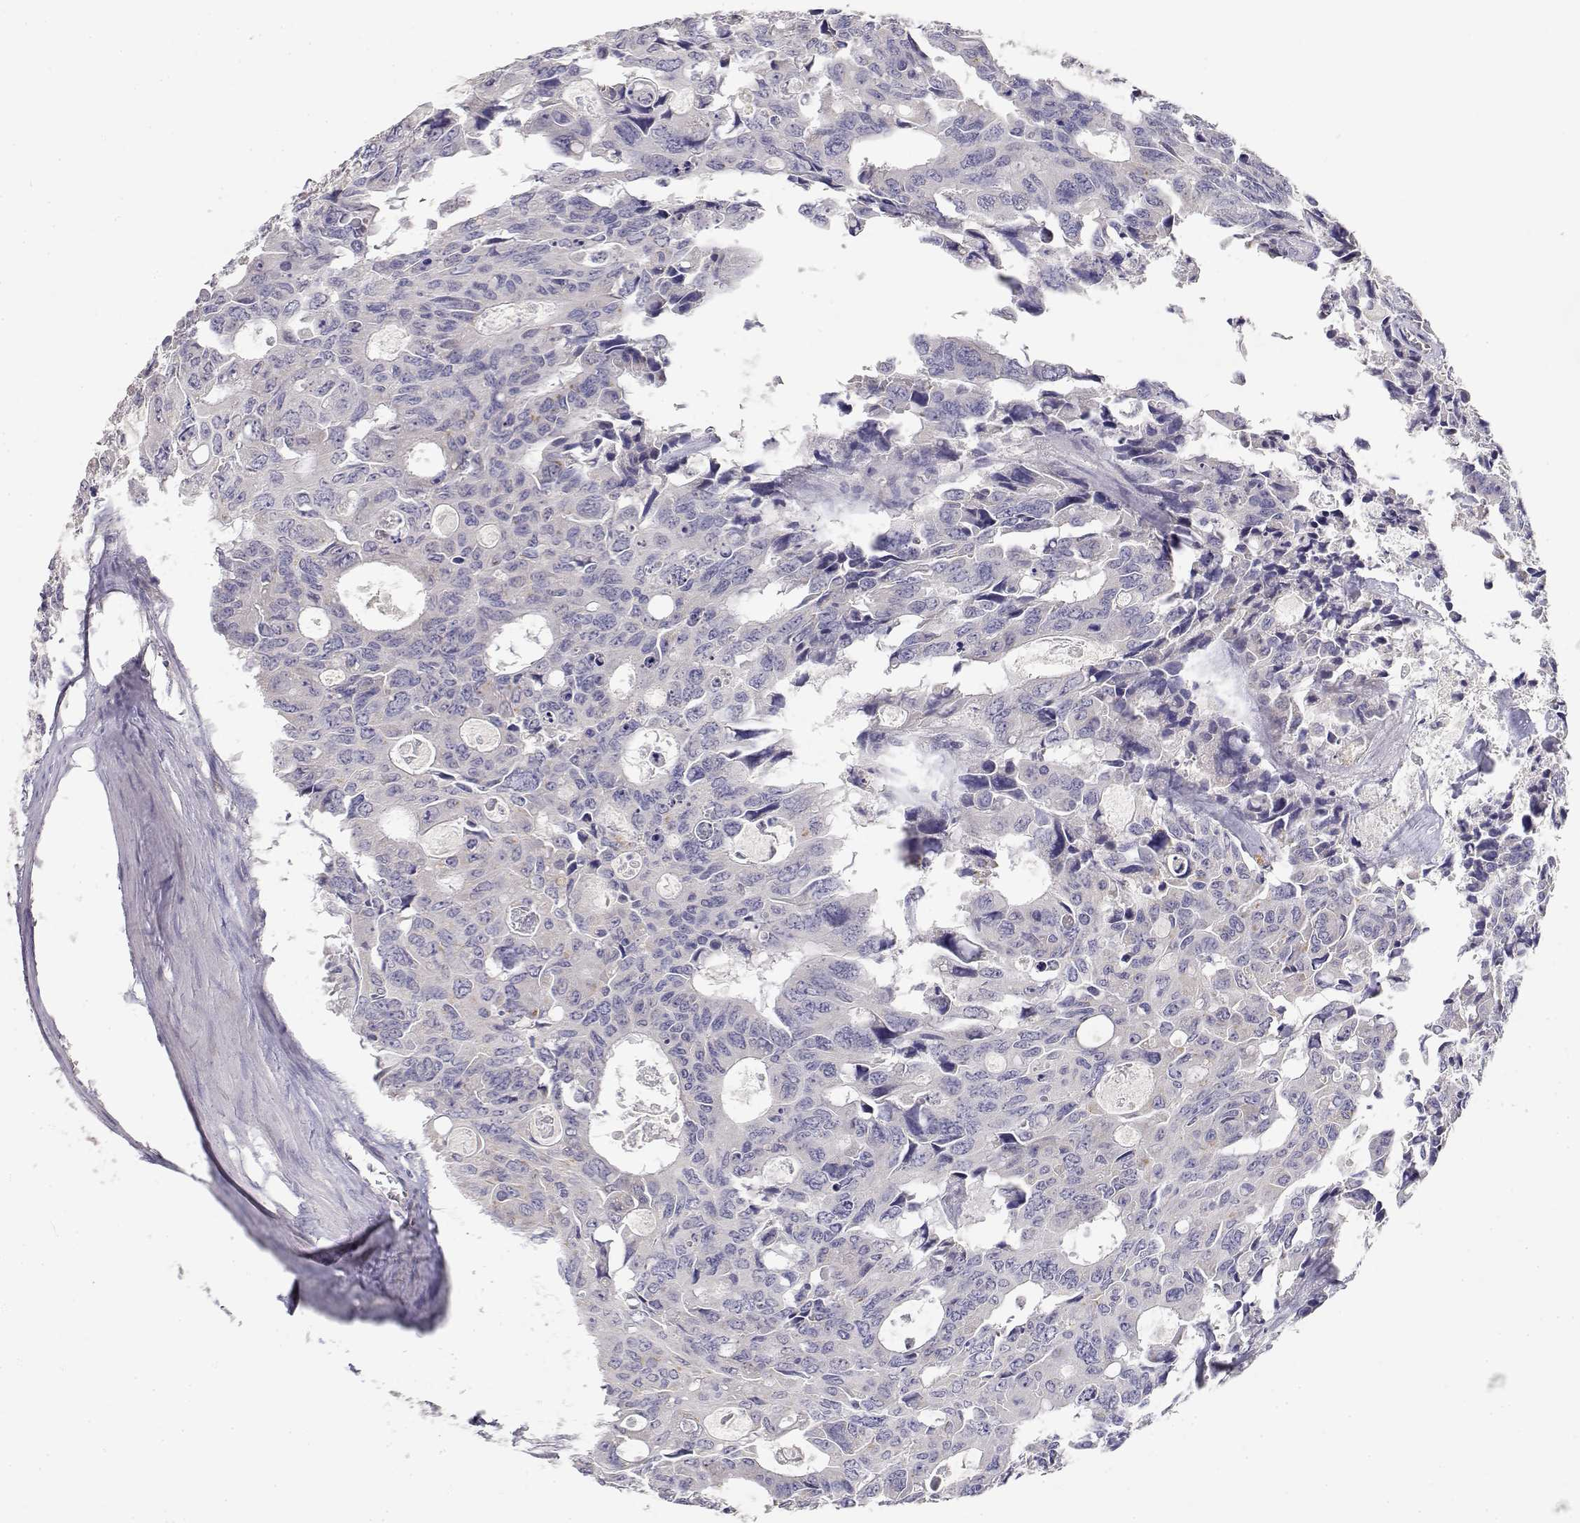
{"staining": {"intensity": "negative", "quantity": "none", "location": "none"}, "tissue": "colorectal cancer", "cell_type": "Tumor cells", "image_type": "cancer", "snomed": [{"axis": "morphology", "description": "Adenocarcinoma, NOS"}, {"axis": "topography", "description": "Rectum"}], "caption": "This is a image of immunohistochemistry staining of adenocarcinoma (colorectal), which shows no expression in tumor cells.", "gene": "ADA", "patient": {"sex": "male", "age": 76}}